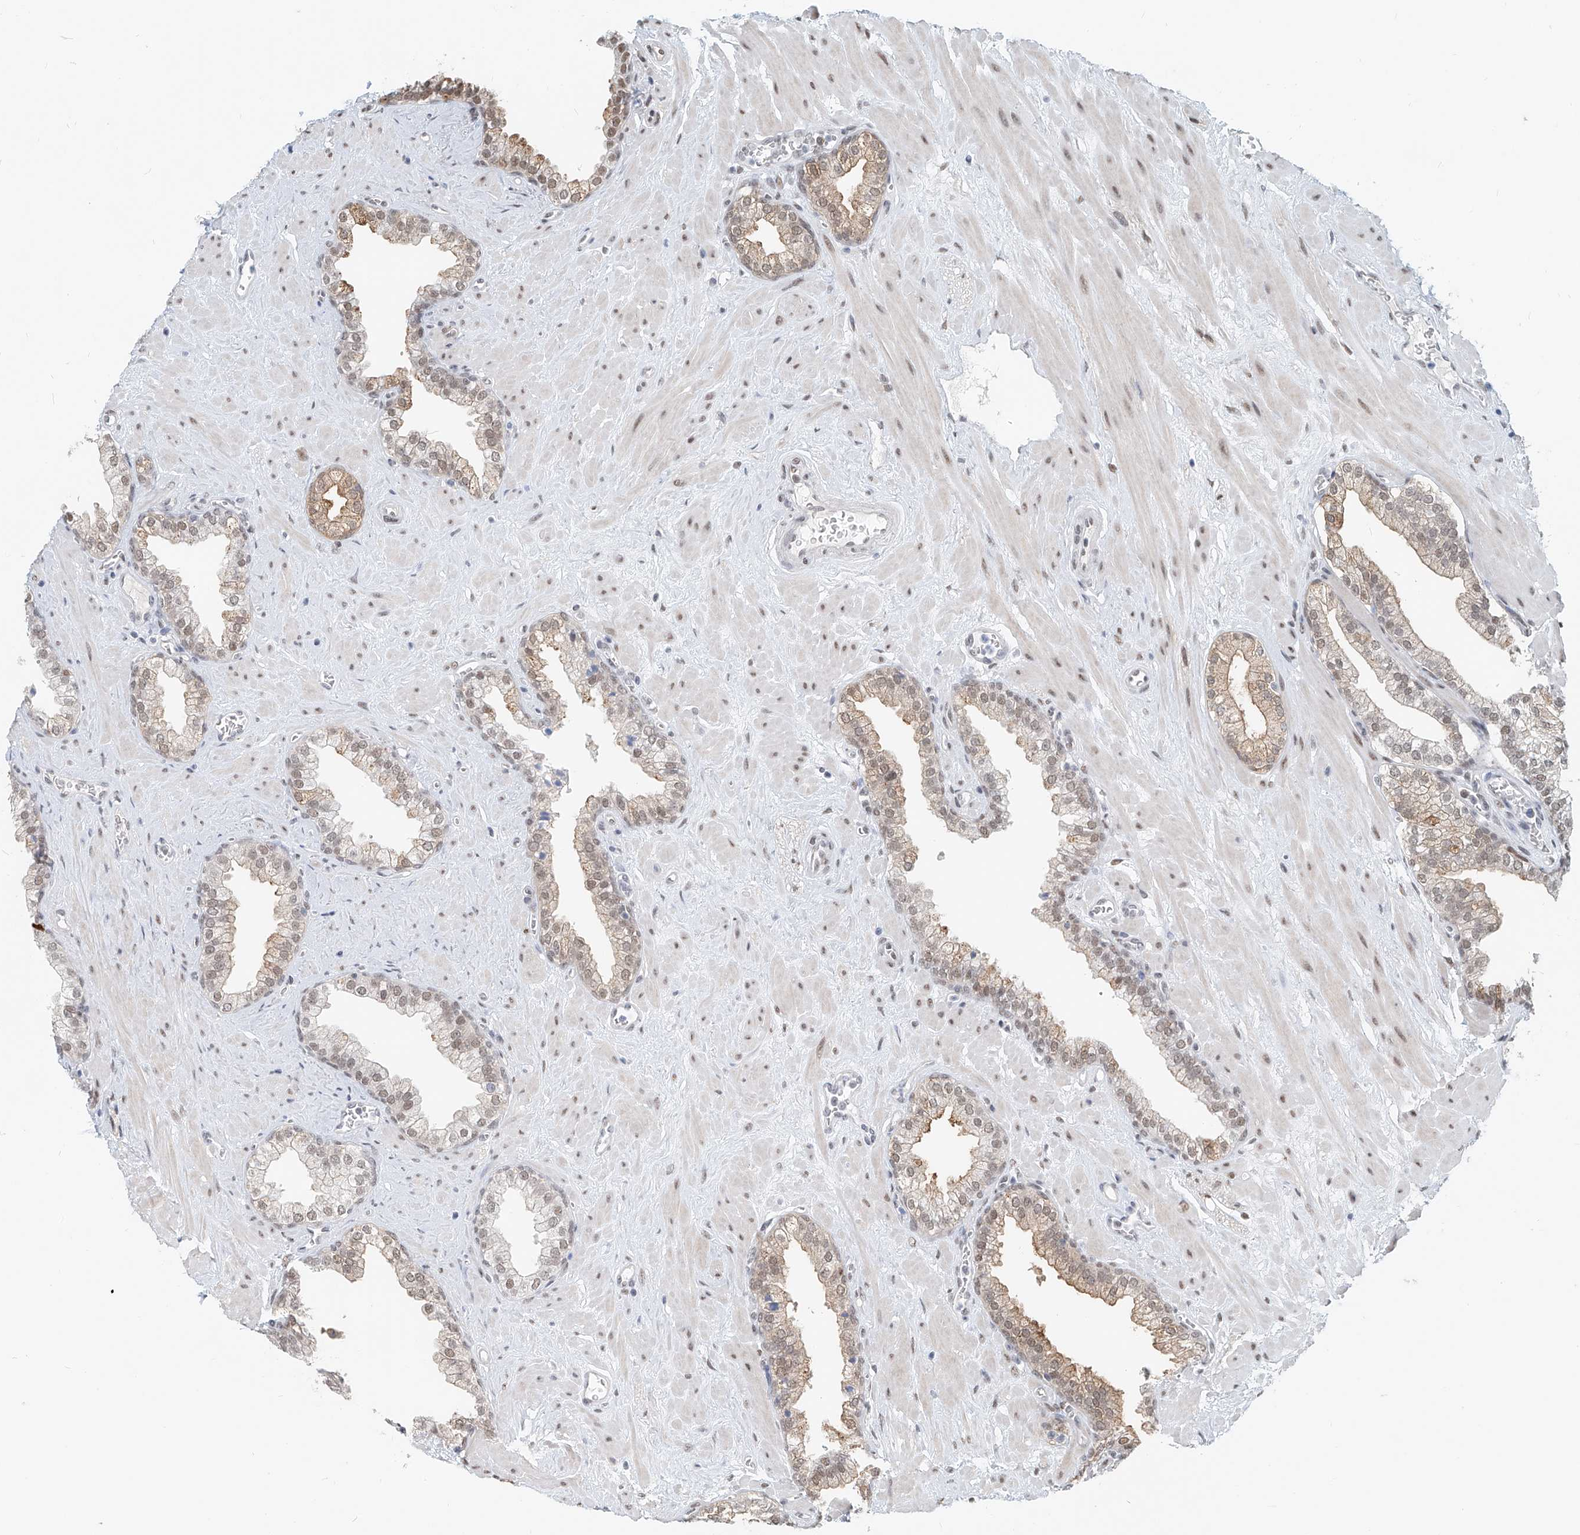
{"staining": {"intensity": "weak", "quantity": "25%-75%", "location": "cytoplasmic/membranous,nuclear"}, "tissue": "prostate", "cell_type": "Glandular cells", "image_type": "normal", "snomed": [{"axis": "morphology", "description": "Normal tissue, NOS"}, {"axis": "morphology", "description": "Urothelial carcinoma, Low grade"}, {"axis": "topography", "description": "Urinary bladder"}, {"axis": "topography", "description": "Prostate"}], "caption": "Protein expression analysis of benign prostate displays weak cytoplasmic/membranous,nuclear positivity in about 25%-75% of glandular cells. Using DAB (3,3'-diaminobenzidine) (brown) and hematoxylin (blue) stains, captured at high magnification using brightfield microscopy.", "gene": "SASH1", "patient": {"sex": "male", "age": 60}}